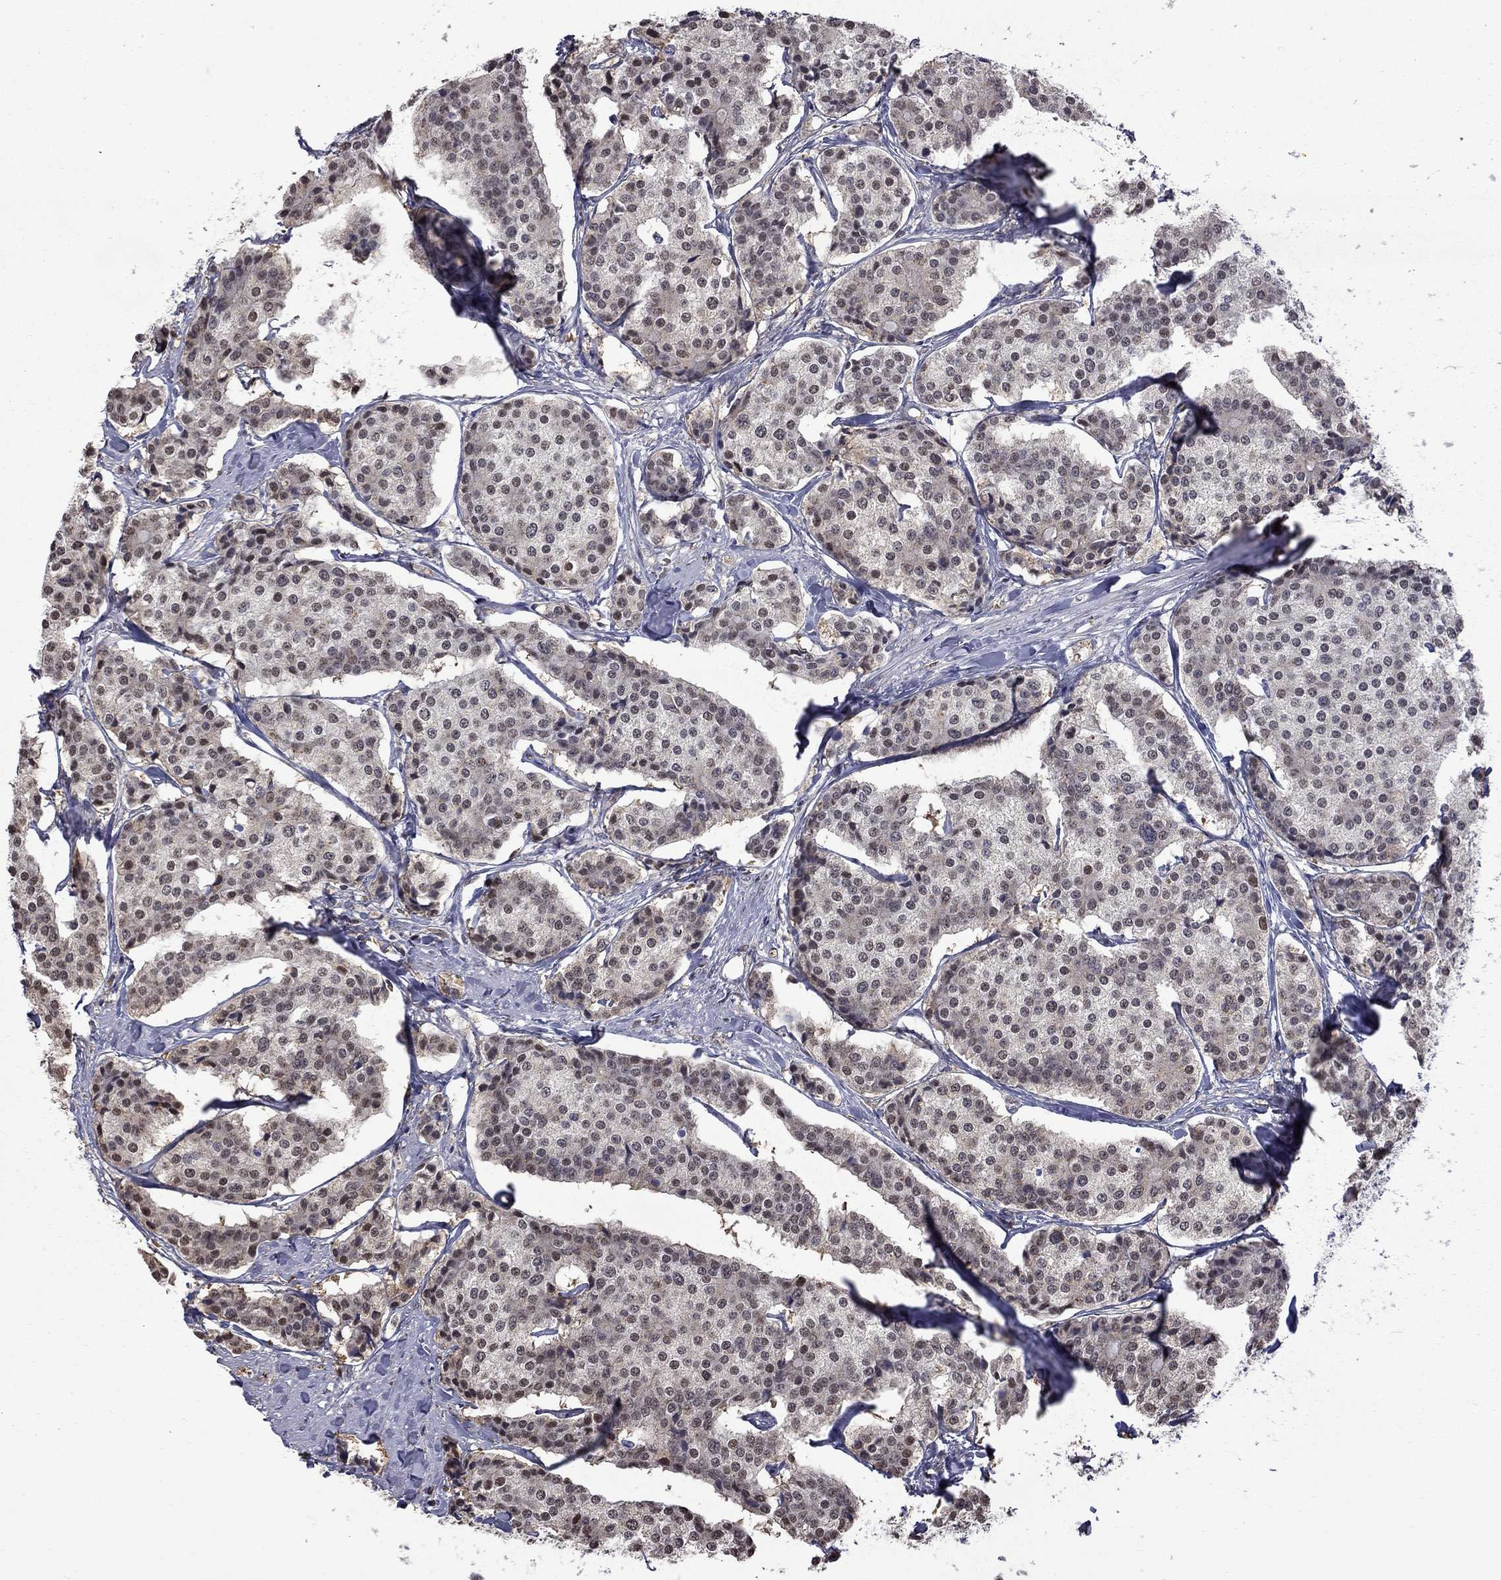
{"staining": {"intensity": "negative", "quantity": "none", "location": "none"}, "tissue": "carcinoid", "cell_type": "Tumor cells", "image_type": "cancer", "snomed": [{"axis": "morphology", "description": "Carcinoid, malignant, NOS"}, {"axis": "topography", "description": "Small intestine"}], "caption": "Human carcinoid stained for a protein using immunohistochemistry (IHC) reveals no expression in tumor cells.", "gene": "RFWD3", "patient": {"sex": "female", "age": 65}}